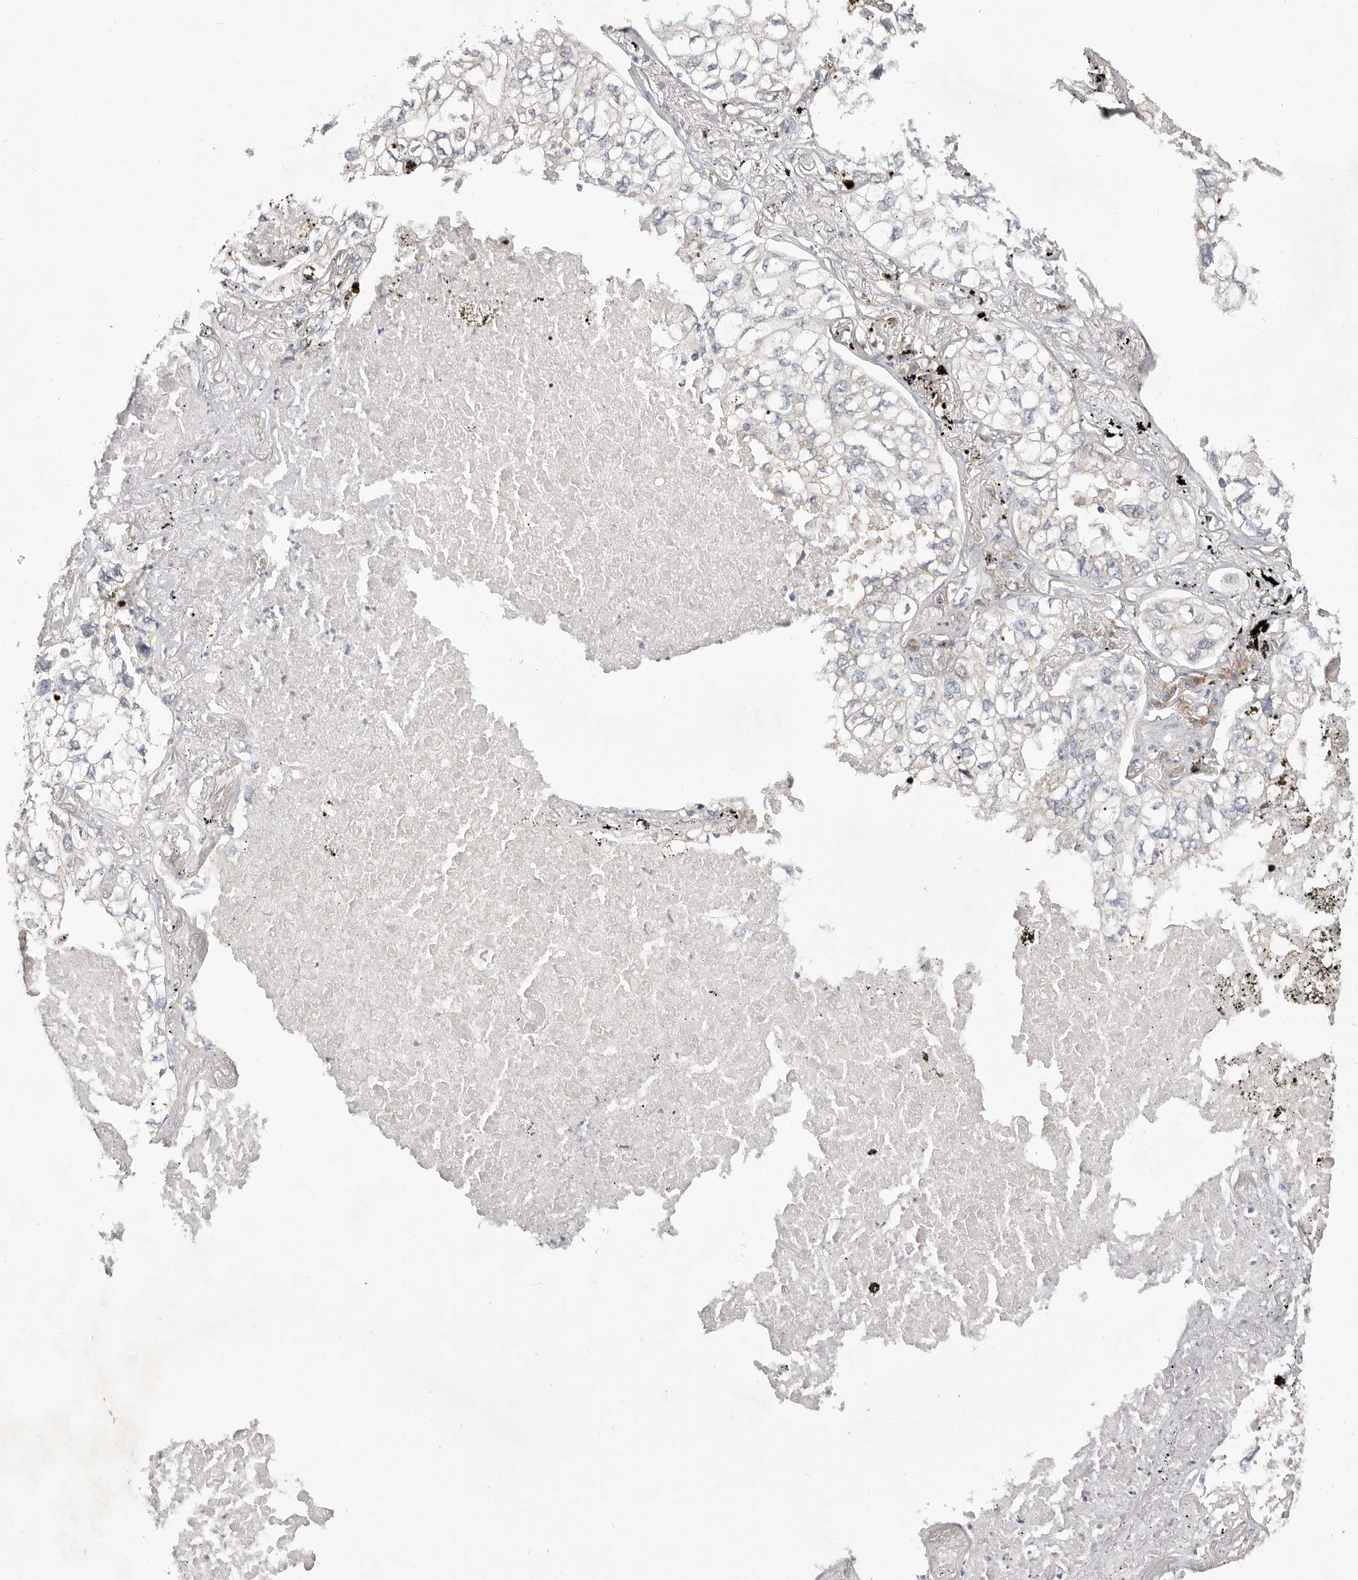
{"staining": {"intensity": "negative", "quantity": "none", "location": "none"}, "tissue": "lung cancer", "cell_type": "Tumor cells", "image_type": "cancer", "snomed": [{"axis": "morphology", "description": "Adenocarcinoma, NOS"}, {"axis": "topography", "description": "Lung"}], "caption": "This is a image of IHC staining of lung cancer (adenocarcinoma), which shows no positivity in tumor cells.", "gene": "WDR77", "patient": {"sex": "male", "age": 65}}